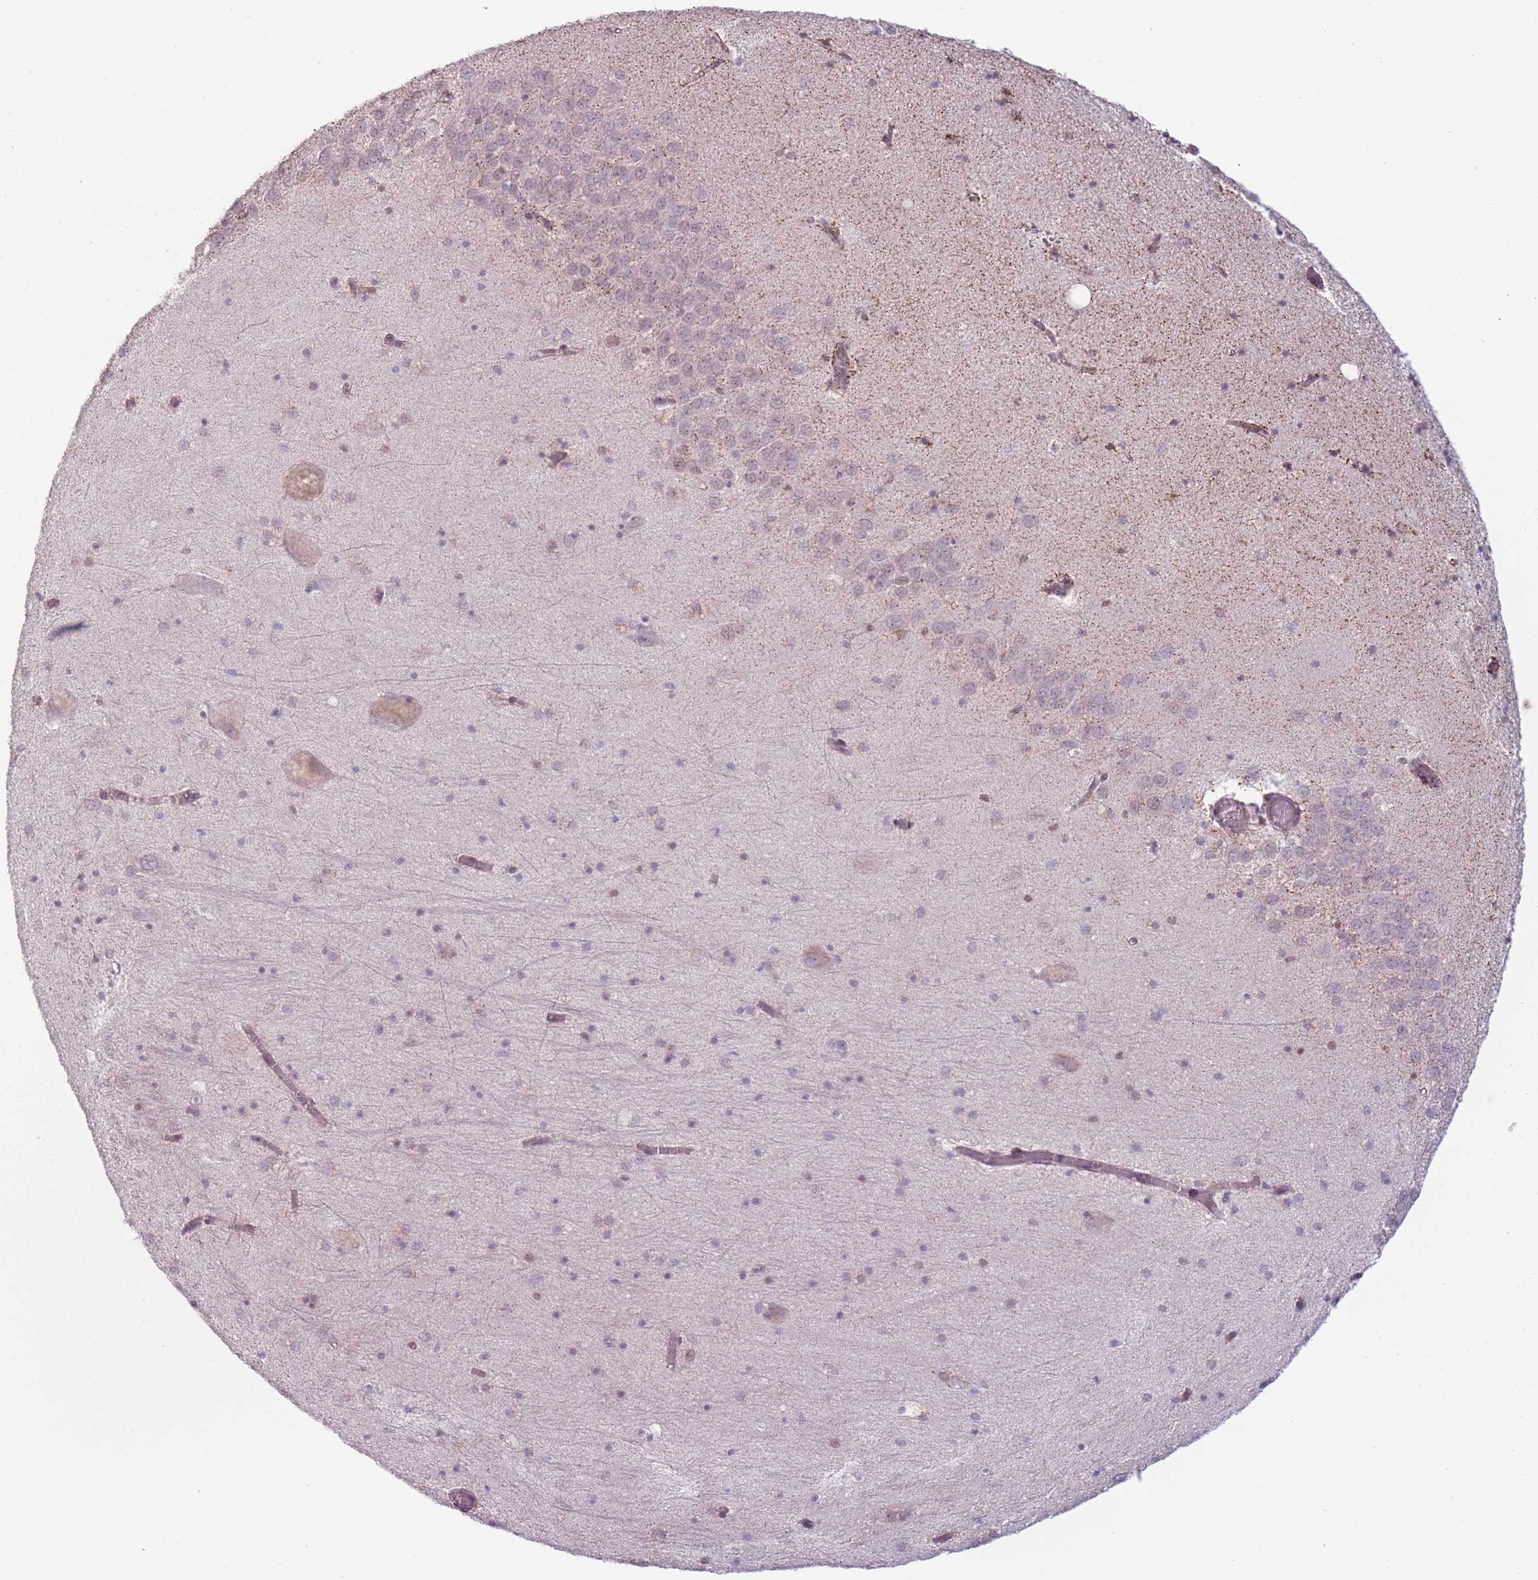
{"staining": {"intensity": "moderate", "quantity": "<25%", "location": "cytoplasmic/membranous,nuclear"}, "tissue": "hippocampus", "cell_type": "Glial cells", "image_type": "normal", "snomed": [{"axis": "morphology", "description": "Normal tissue, NOS"}, {"axis": "topography", "description": "Hippocampus"}], "caption": "This micrograph exhibits immunohistochemistry (IHC) staining of unremarkable human hippocampus, with low moderate cytoplasmic/membranous,nuclear expression in approximately <25% of glial cells.", "gene": "OR10C1", "patient": {"sex": "male", "age": 70}}